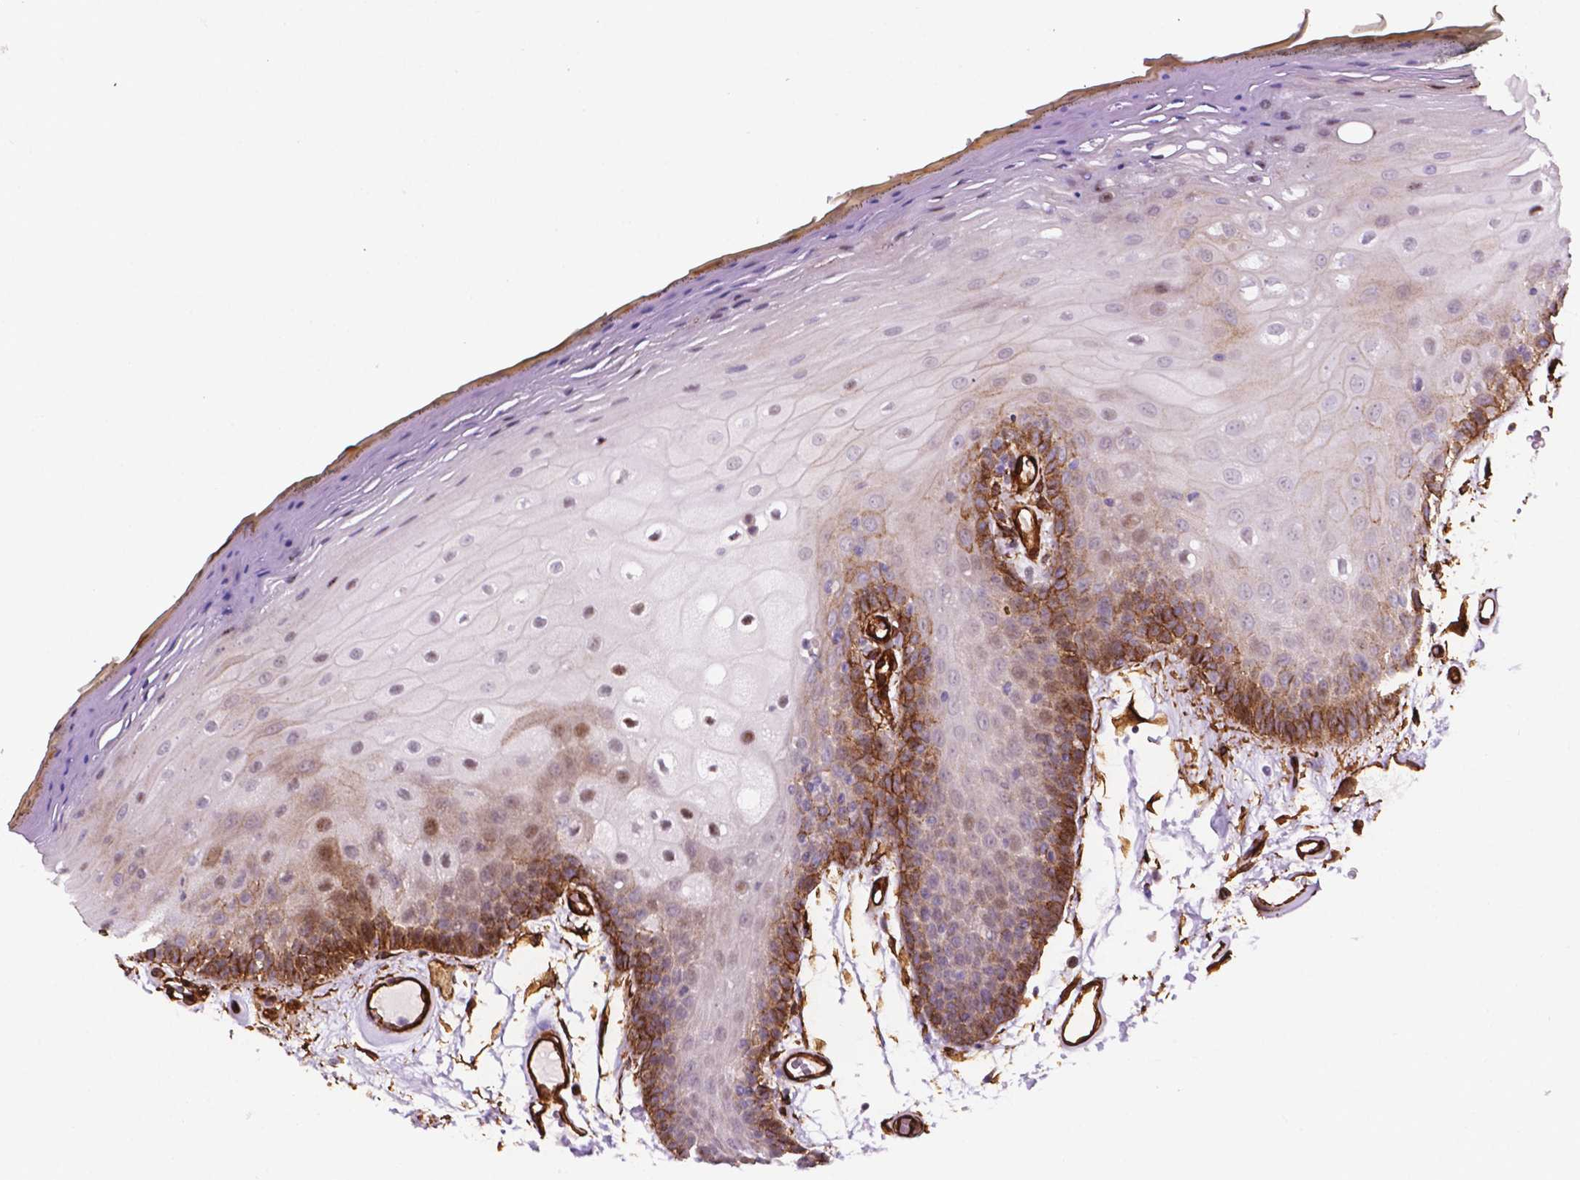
{"staining": {"intensity": "strong", "quantity": "25%-75%", "location": "cytoplasmic/membranous,nuclear"}, "tissue": "oral mucosa", "cell_type": "Squamous epithelial cells", "image_type": "normal", "snomed": [{"axis": "morphology", "description": "Normal tissue, NOS"}, {"axis": "morphology", "description": "Squamous cell carcinoma, NOS"}, {"axis": "topography", "description": "Oral tissue"}, {"axis": "topography", "description": "Head-Neck"}], "caption": "Brown immunohistochemical staining in benign oral mucosa exhibits strong cytoplasmic/membranous,nuclear expression in approximately 25%-75% of squamous epithelial cells.", "gene": "EGFL8", "patient": {"sex": "male", "age": 52}}